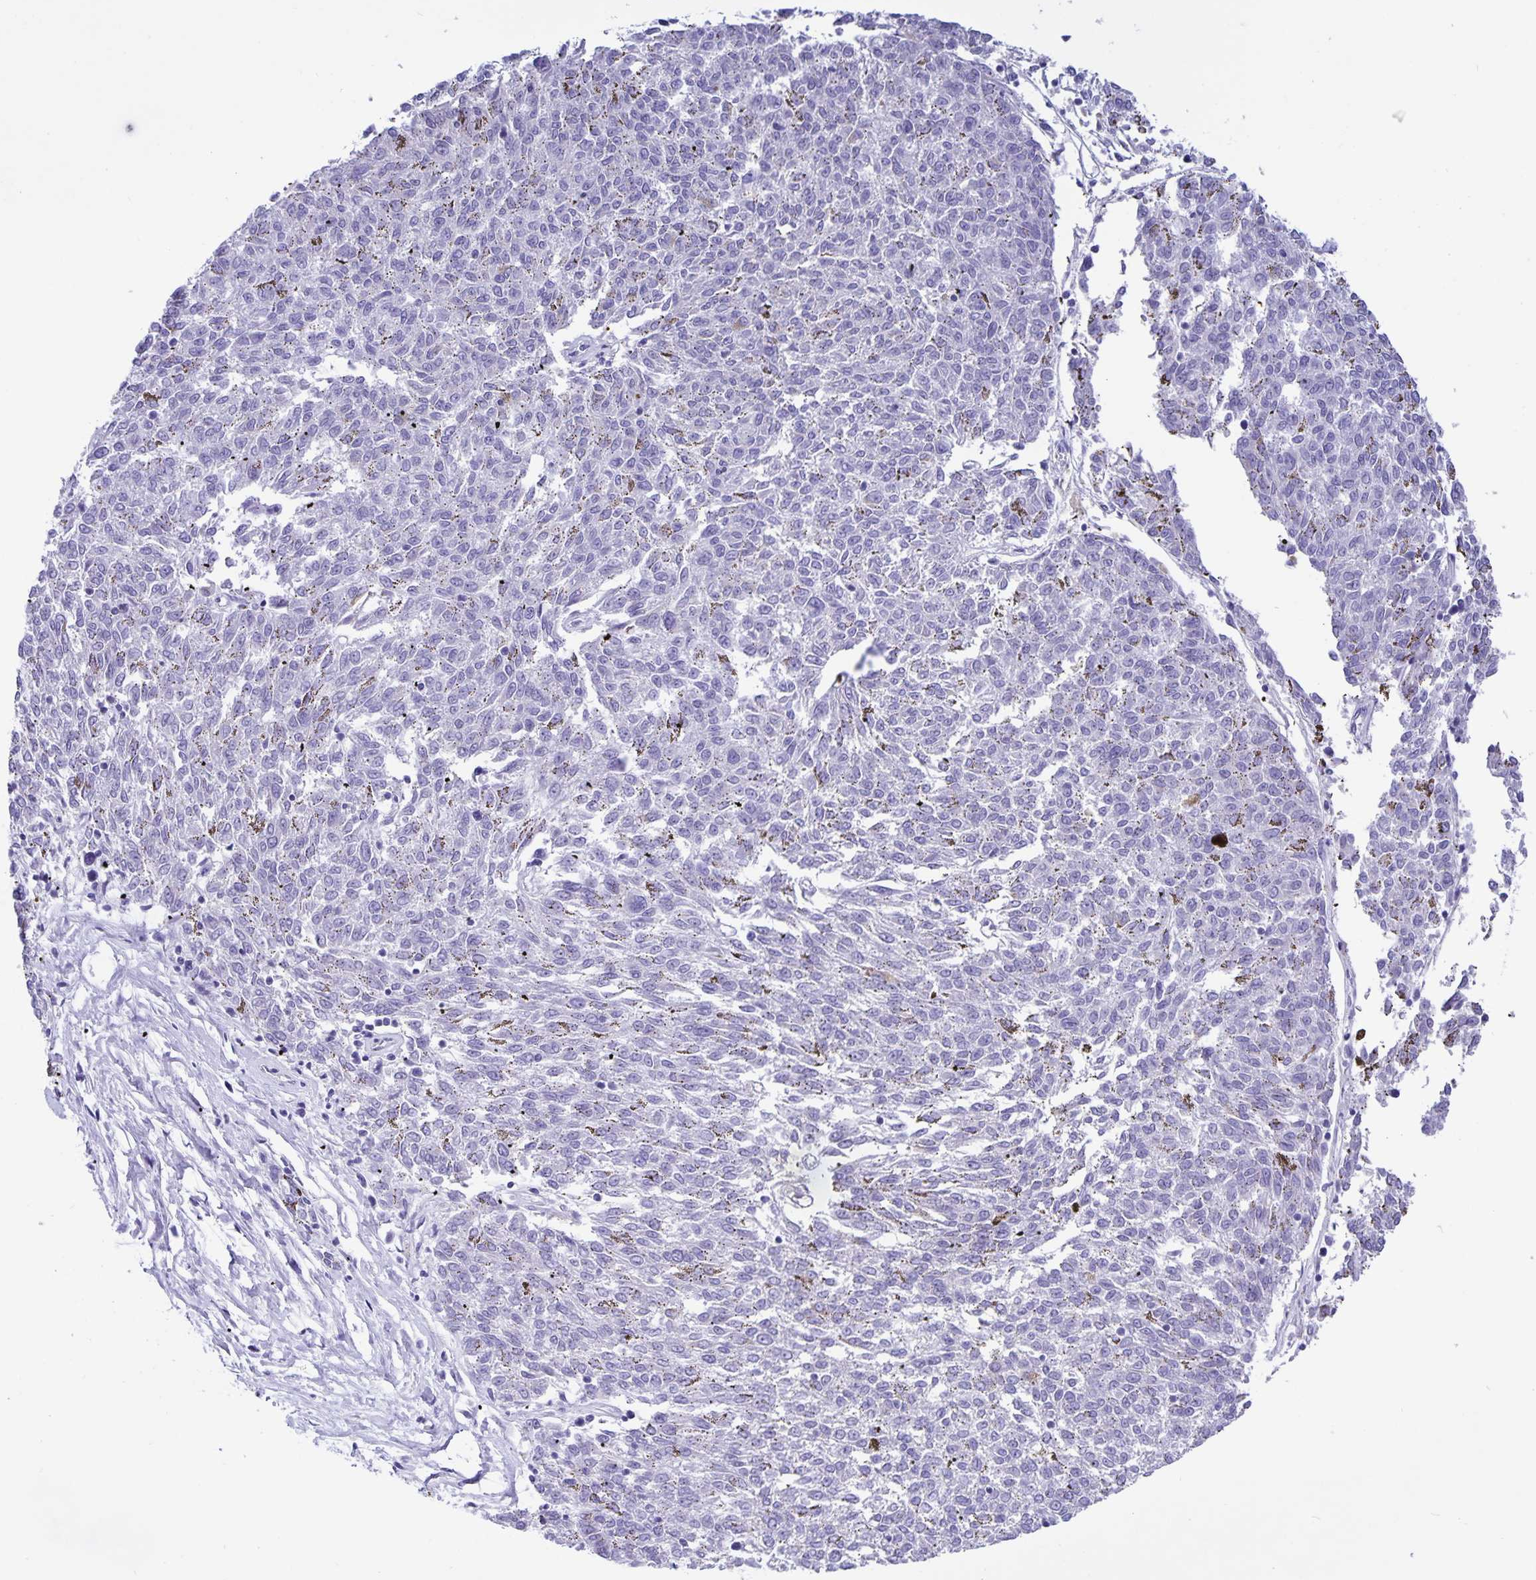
{"staining": {"intensity": "negative", "quantity": "none", "location": "none"}, "tissue": "melanoma", "cell_type": "Tumor cells", "image_type": "cancer", "snomed": [{"axis": "morphology", "description": "Malignant melanoma, NOS"}, {"axis": "topography", "description": "Skin"}], "caption": "Malignant melanoma was stained to show a protein in brown. There is no significant staining in tumor cells. The staining is performed using DAB brown chromogen with nuclei counter-stained in using hematoxylin.", "gene": "ERMN", "patient": {"sex": "female", "age": 72}}